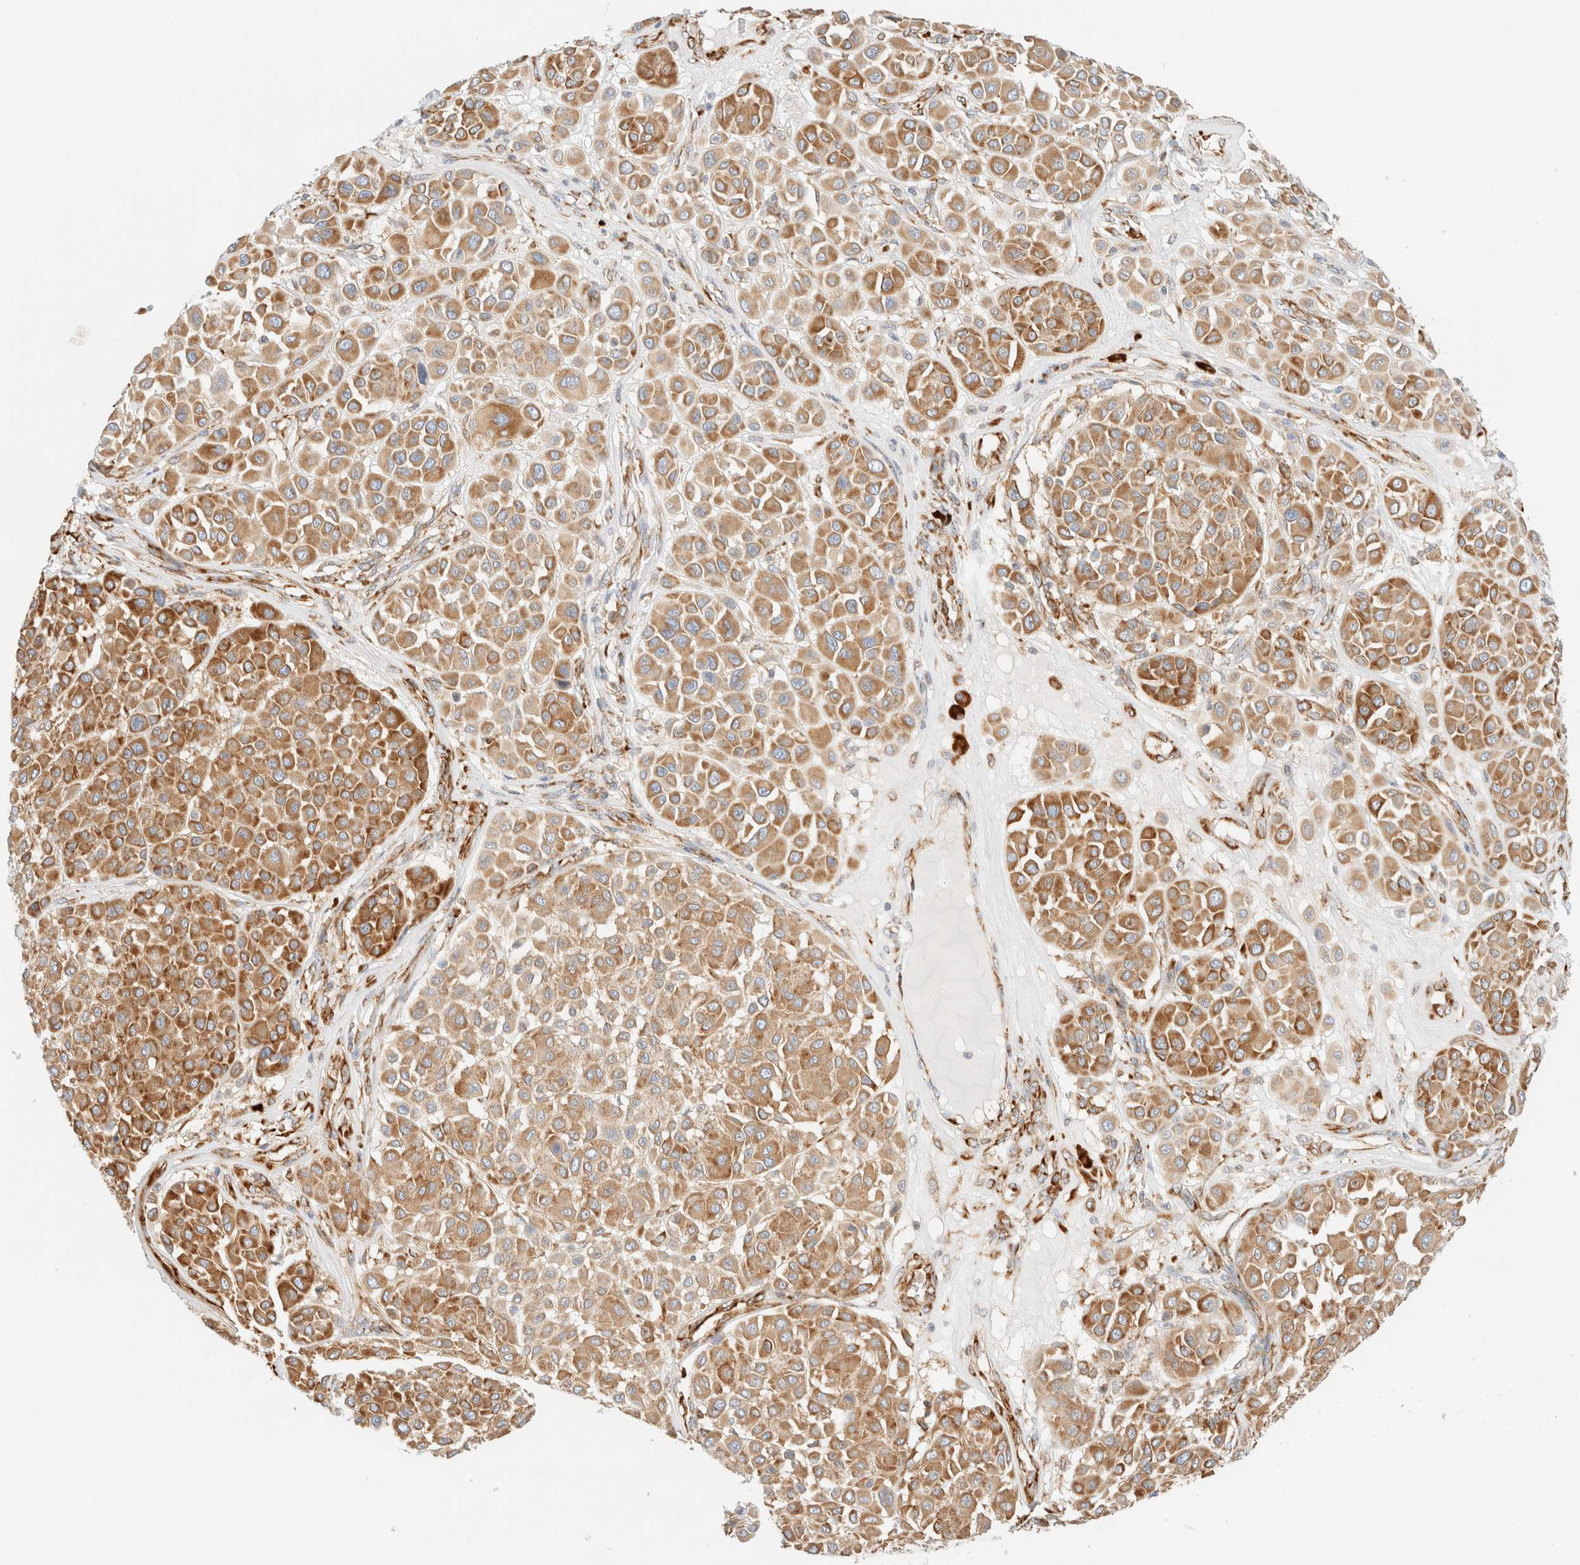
{"staining": {"intensity": "moderate", "quantity": ">75%", "location": "cytoplasmic/membranous"}, "tissue": "melanoma", "cell_type": "Tumor cells", "image_type": "cancer", "snomed": [{"axis": "morphology", "description": "Malignant melanoma, Metastatic site"}, {"axis": "topography", "description": "Soft tissue"}], "caption": "IHC (DAB) staining of malignant melanoma (metastatic site) shows moderate cytoplasmic/membranous protein positivity in about >75% of tumor cells.", "gene": "ZC2HC1A", "patient": {"sex": "male", "age": 41}}